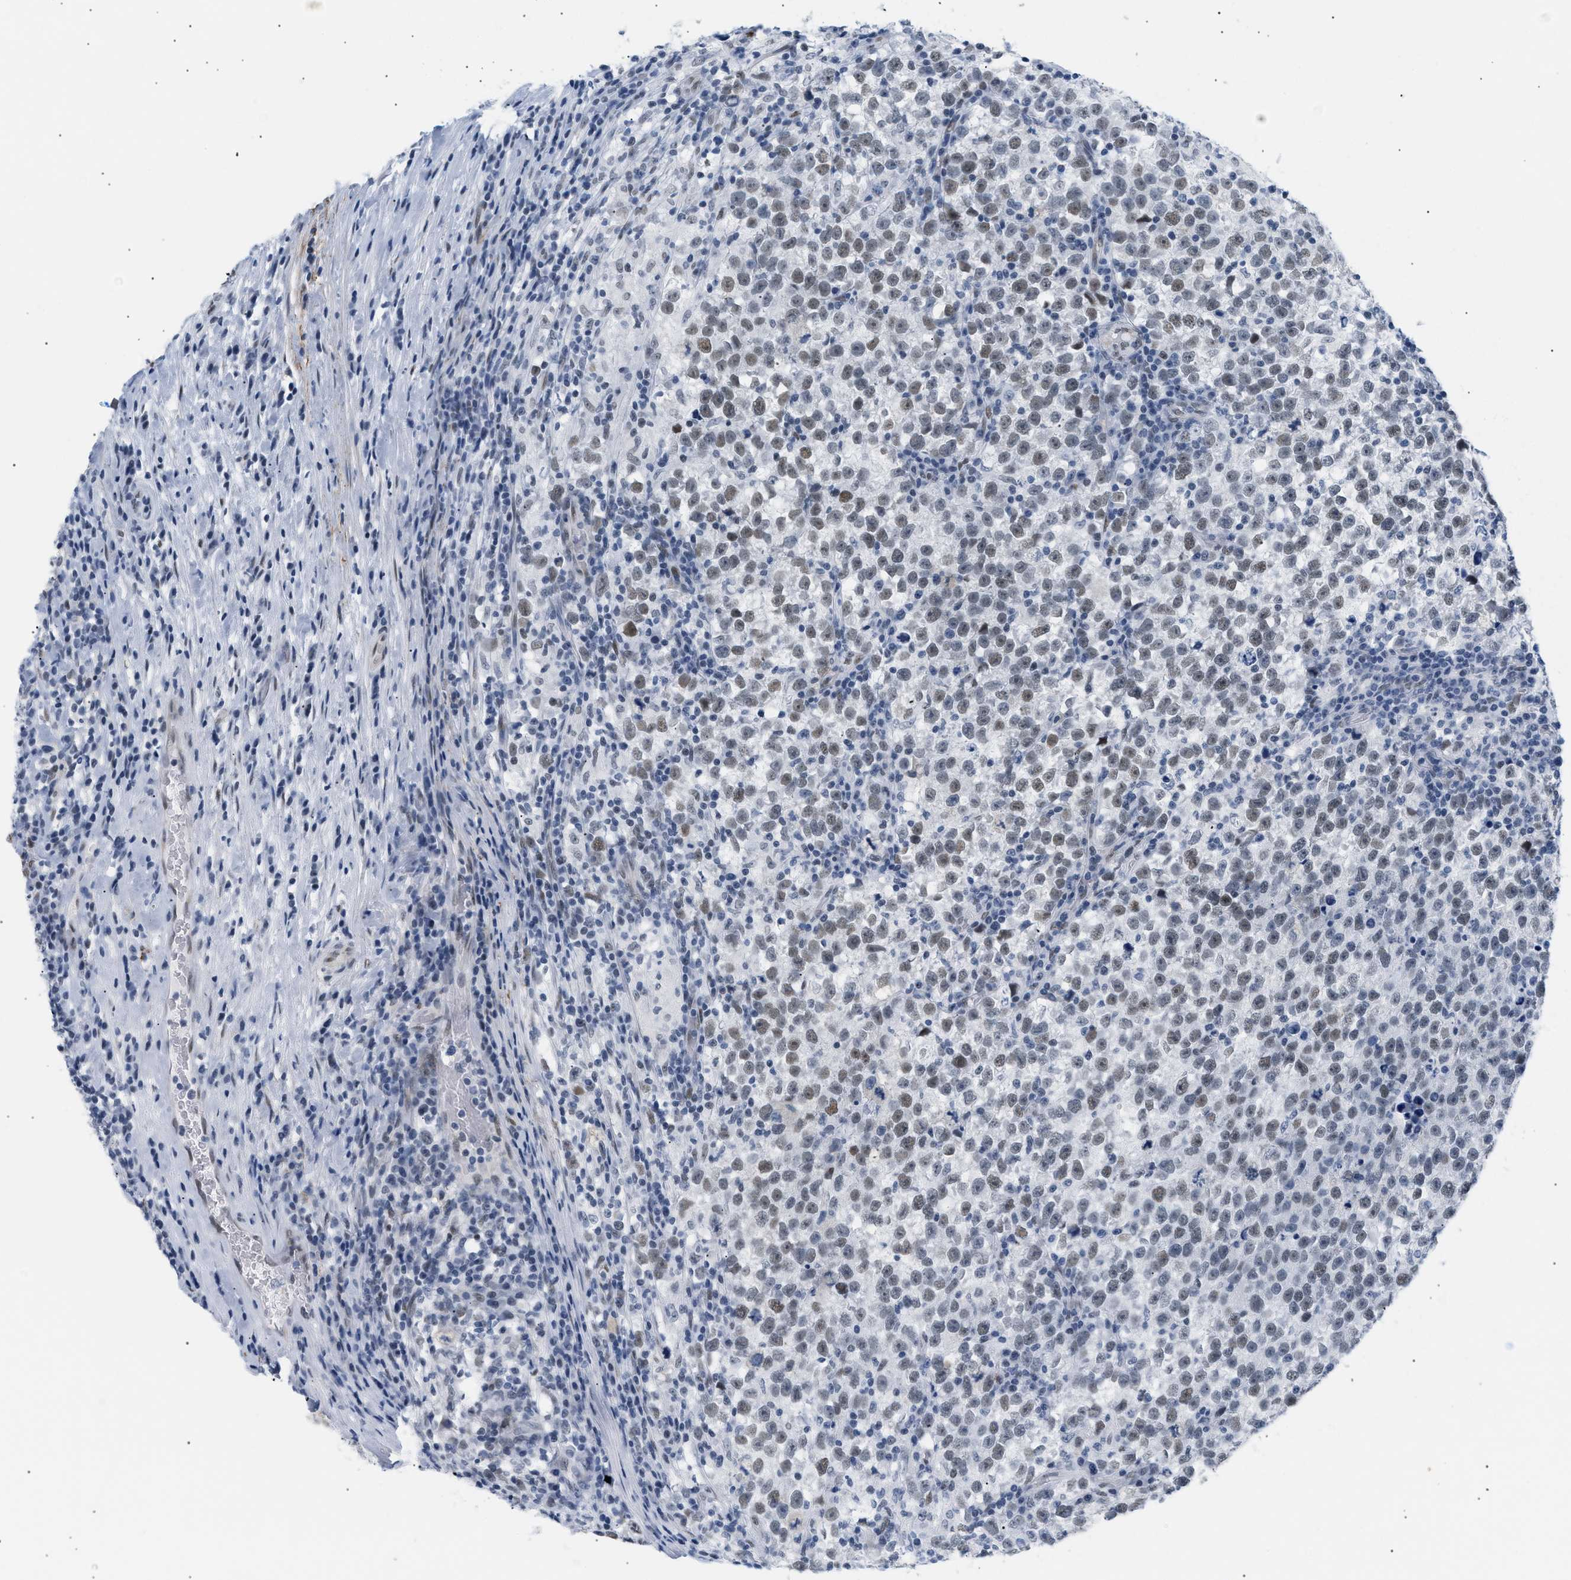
{"staining": {"intensity": "weak", "quantity": ">75%", "location": "nuclear"}, "tissue": "testis cancer", "cell_type": "Tumor cells", "image_type": "cancer", "snomed": [{"axis": "morphology", "description": "Normal tissue, NOS"}, {"axis": "morphology", "description": "Seminoma, NOS"}, {"axis": "topography", "description": "Testis"}], "caption": "This photomicrograph reveals immunohistochemistry (IHC) staining of human testis cancer (seminoma), with low weak nuclear expression in approximately >75% of tumor cells.", "gene": "ELN", "patient": {"sex": "male", "age": 43}}